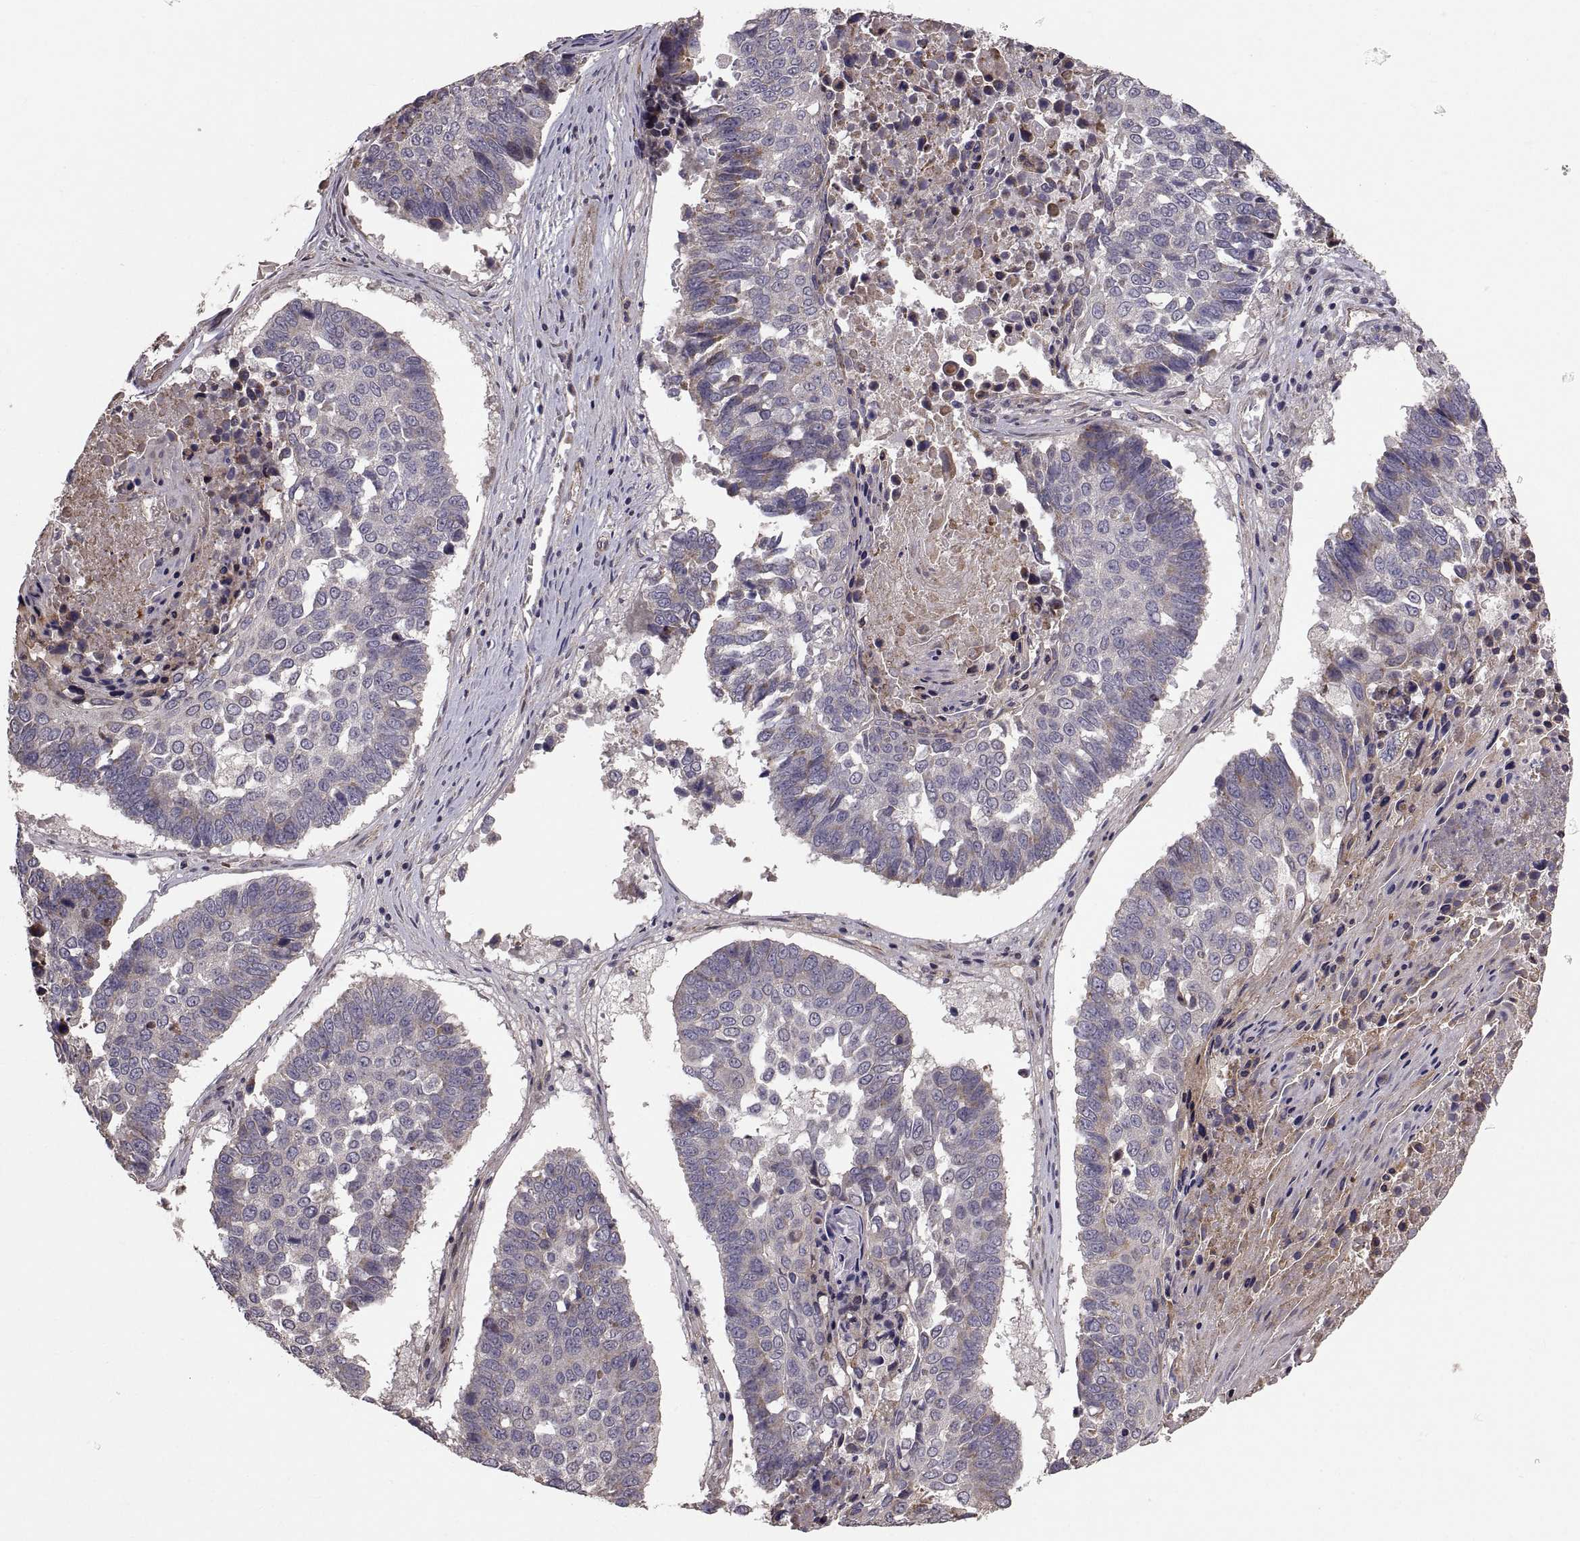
{"staining": {"intensity": "weak", "quantity": "25%-75%", "location": "cytoplasmic/membranous"}, "tissue": "lung cancer", "cell_type": "Tumor cells", "image_type": "cancer", "snomed": [{"axis": "morphology", "description": "Squamous cell carcinoma, NOS"}, {"axis": "topography", "description": "Lung"}], "caption": "Weak cytoplasmic/membranous protein positivity is seen in about 25%-75% of tumor cells in lung squamous cell carcinoma.", "gene": "PMM2", "patient": {"sex": "male", "age": 73}}